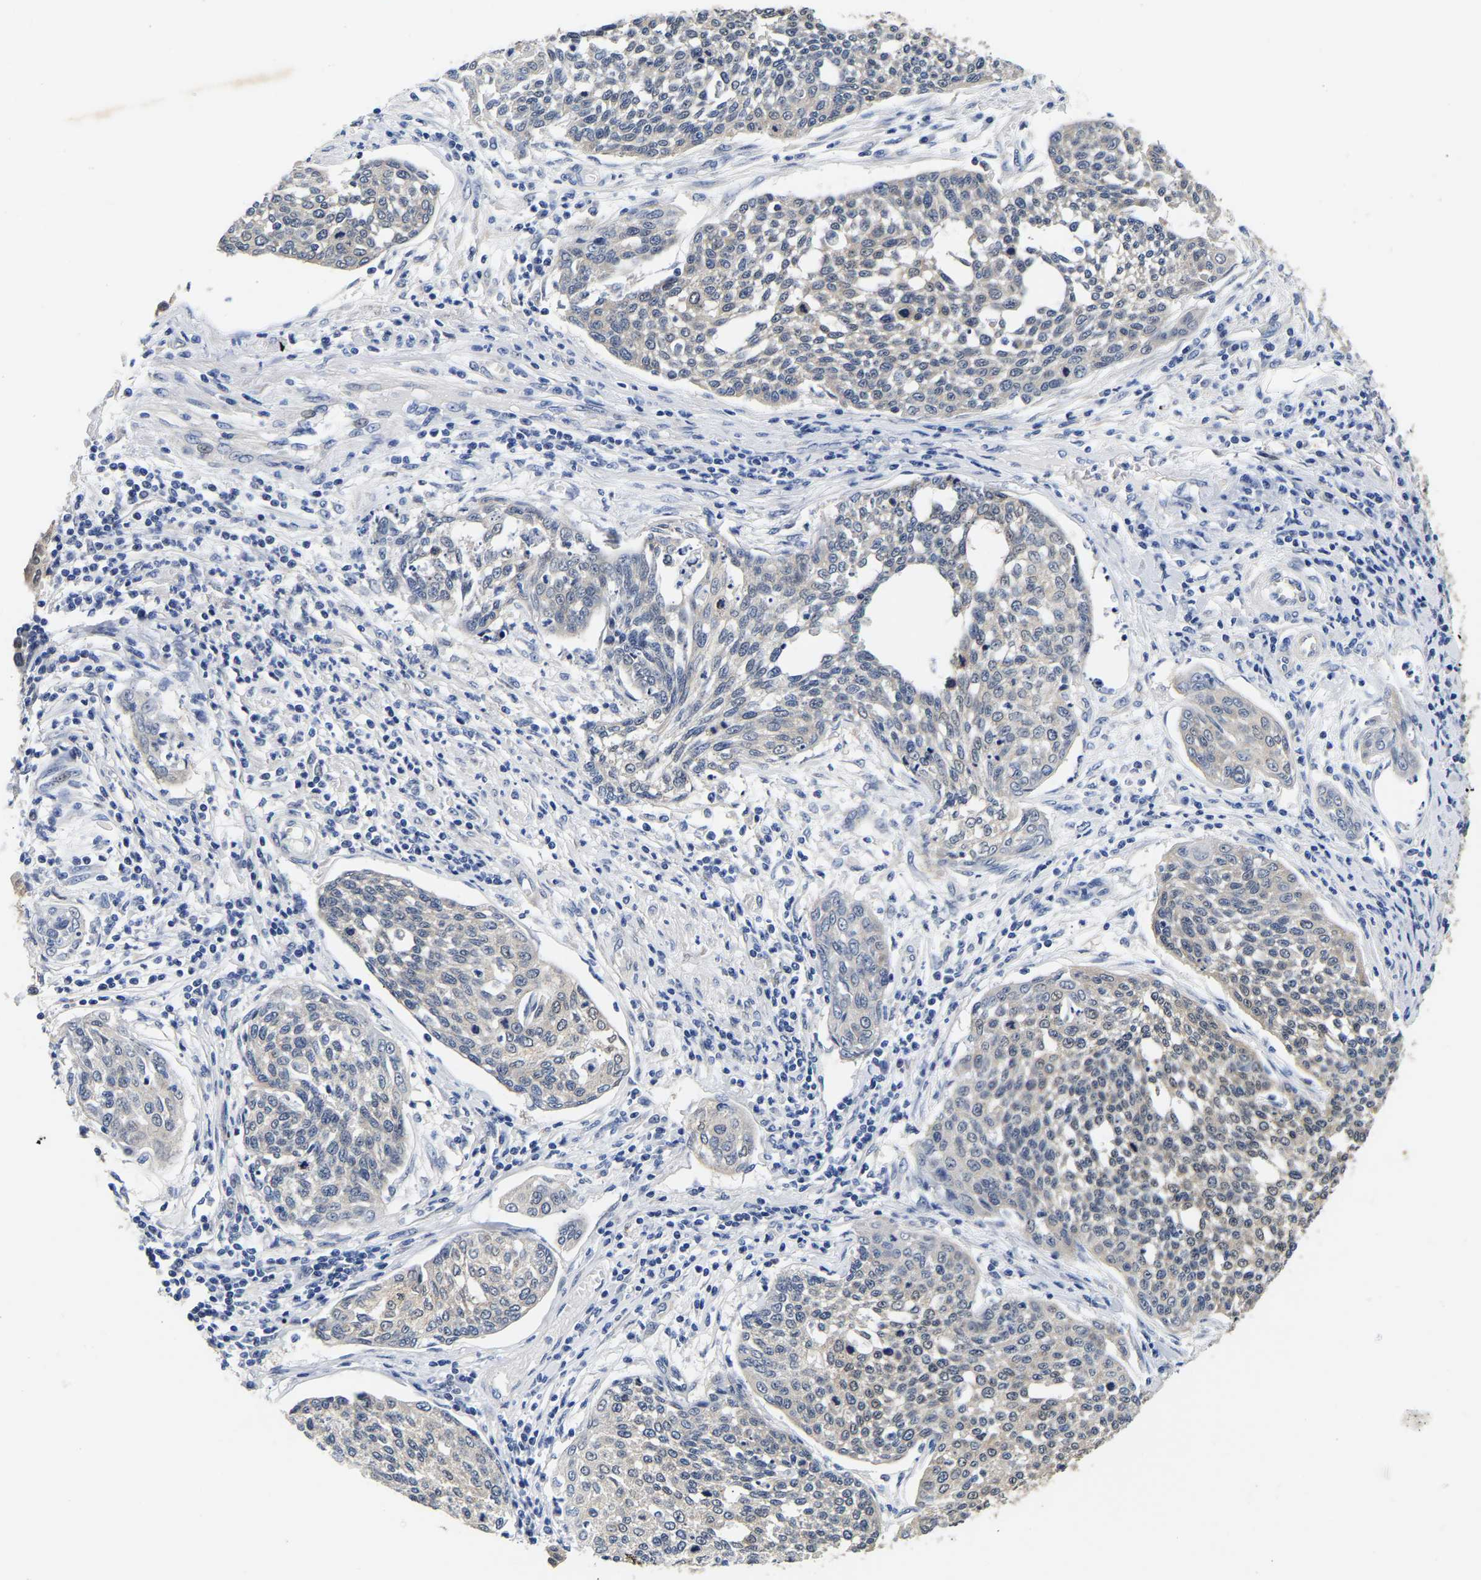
{"staining": {"intensity": "negative", "quantity": "none", "location": "none"}, "tissue": "cervical cancer", "cell_type": "Tumor cells", "image_type": "cancer", "snomed": [{"axis": "morphology", "description": "Squamous cell carcinoma, NOS"}, {"axis": "topography", "description": "Cervix"}], "caption": "Immunohistochemical staining of human cervical squamous cell carcinoma shows no significant positivity in tumor cells.", "gene": "CCDC6", "patient": {"sex": "female", "age": 34}}